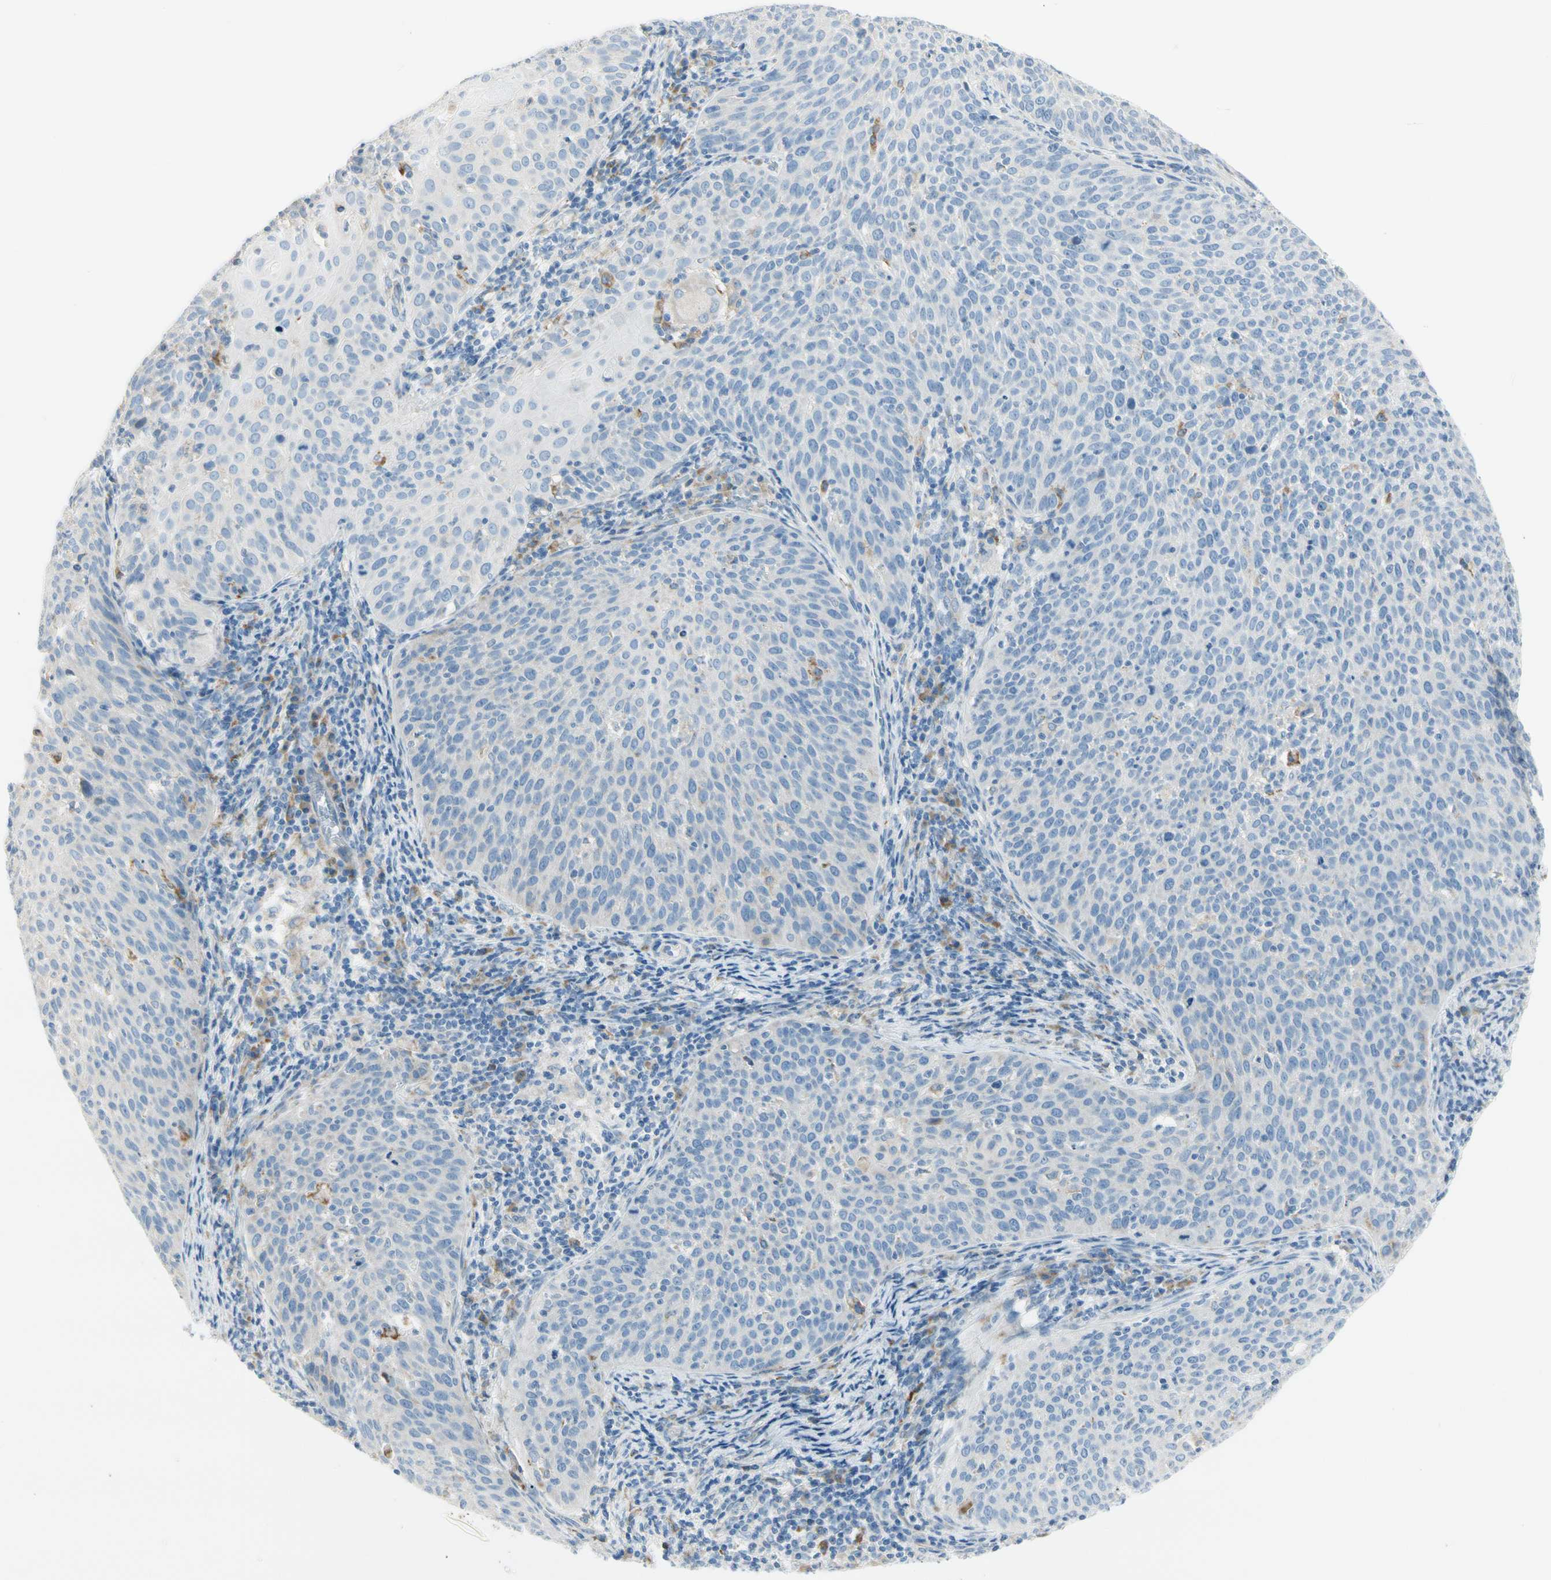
{"staining": {"intensity": "negative", "quantity": "none", "location": "none"}, "tissue": "cervical cancer", "cell_type": "Tumor cells", "image_type": "cancer", "snomed": [{"axis": "morphology", "description": "Squamous cell carcinoma, NOS"}, {"axis": "topography", "description": "Cervix"}], "caption": "Tumor cells are negative for brown protein staining in cervical cancer.", "gene": "TNFSF11", "patient": {"sex": "female", "age": 38}}